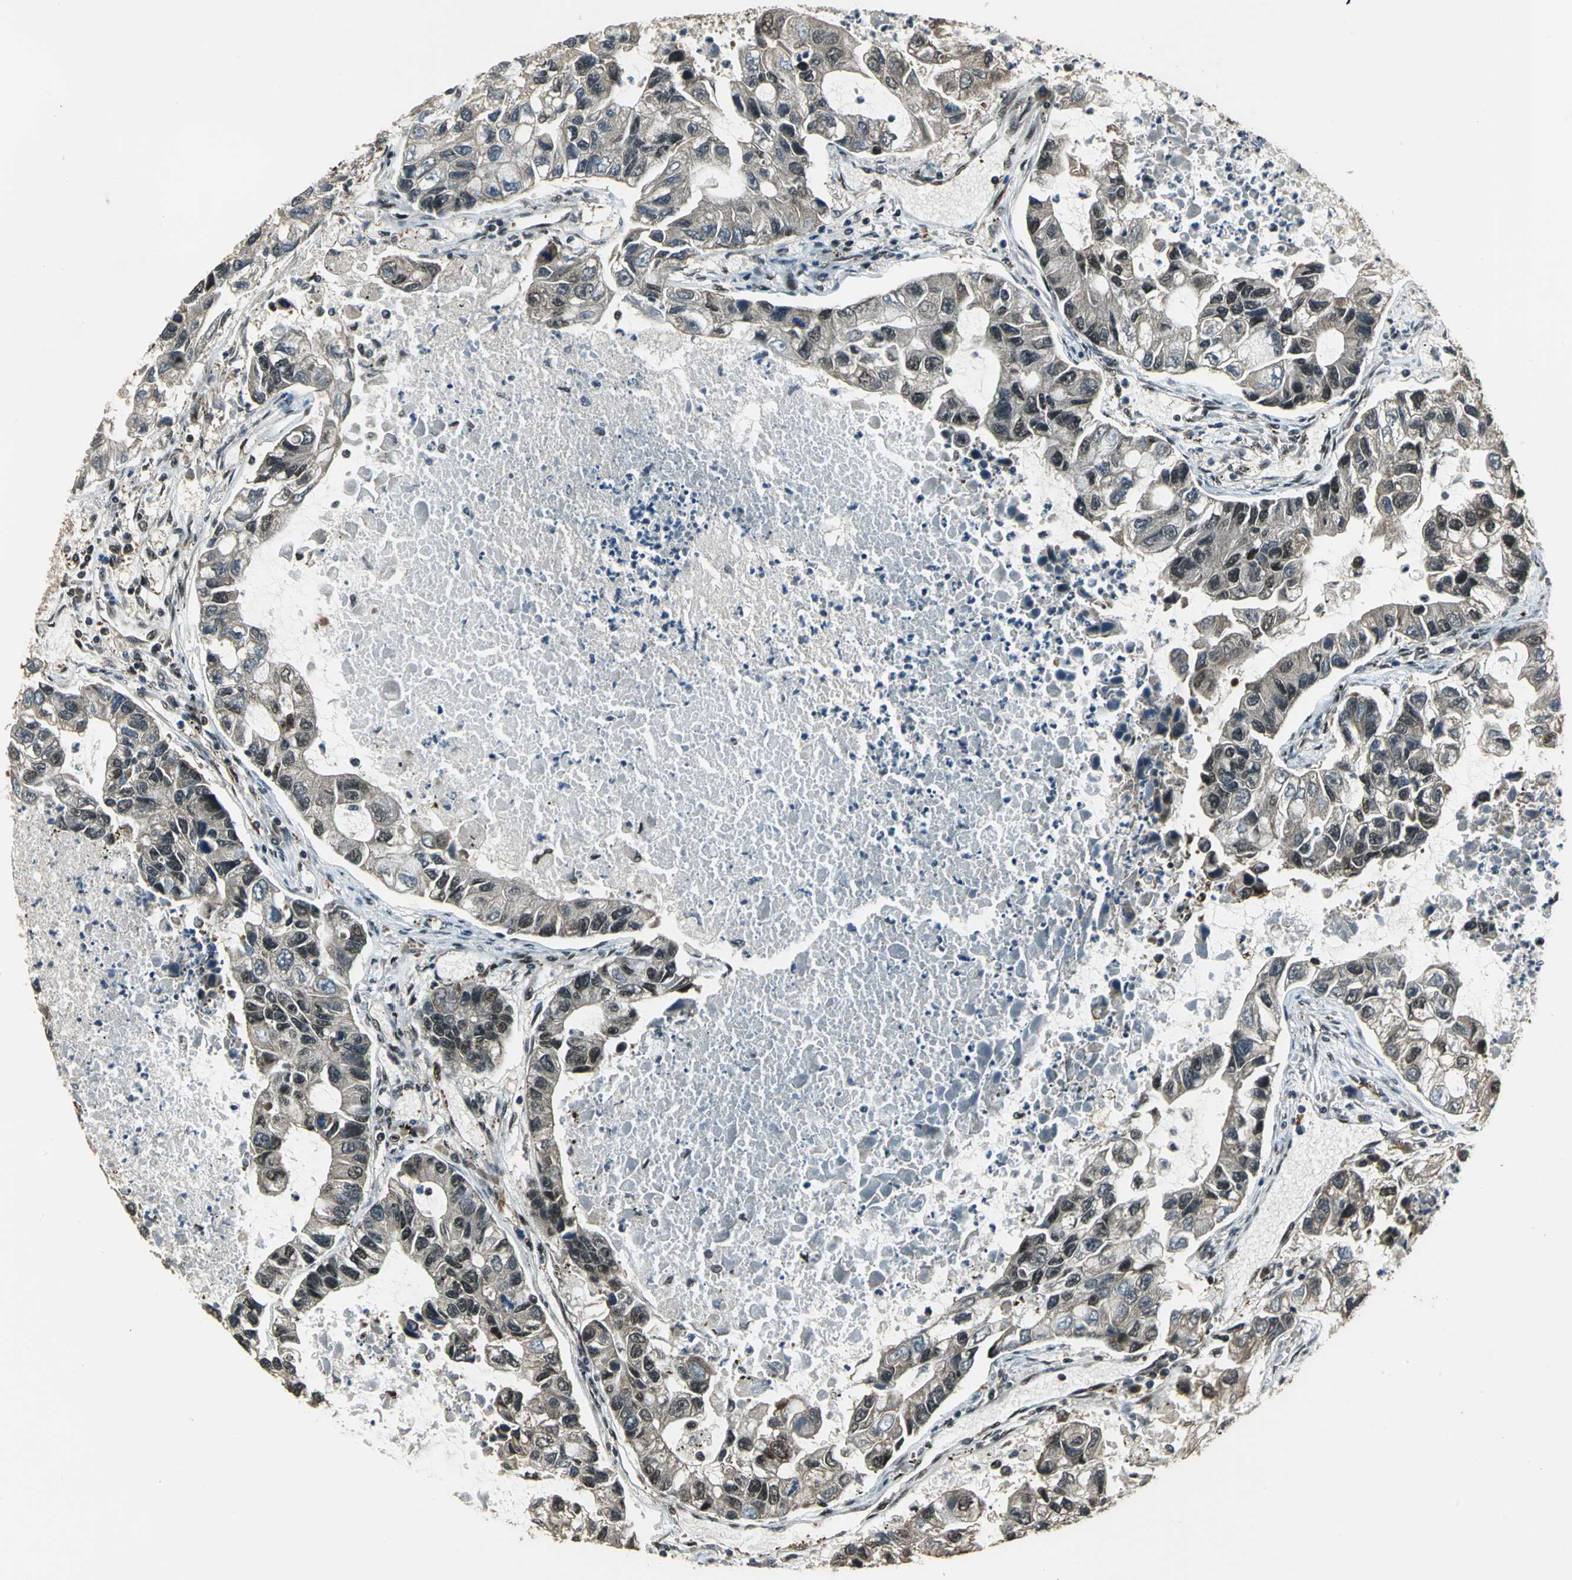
{"staining": {"intensity": "moderate", "quantity": ">75%", "location": "nuclear"}, "tissue": "lung cancer", "cell_type": "Tumor cells", "image_type": "cancer", "snomed": [{"axis": "morphology", "description": "Adenocarcinoma, NOS"}, {"axis": "topography", "description": "Lung"}], "caption": "This histopathology image displays lung cancer (adenocarcinoma) stained with immunohistochemistry (IHC) to label a protein in brown. The nuclear of tumor cells show moderate positivity for the protein. Nuclei are counter-stained blue.", "gene": "MIS18BP1", "patient": {"sex": "female", "age": 51}}